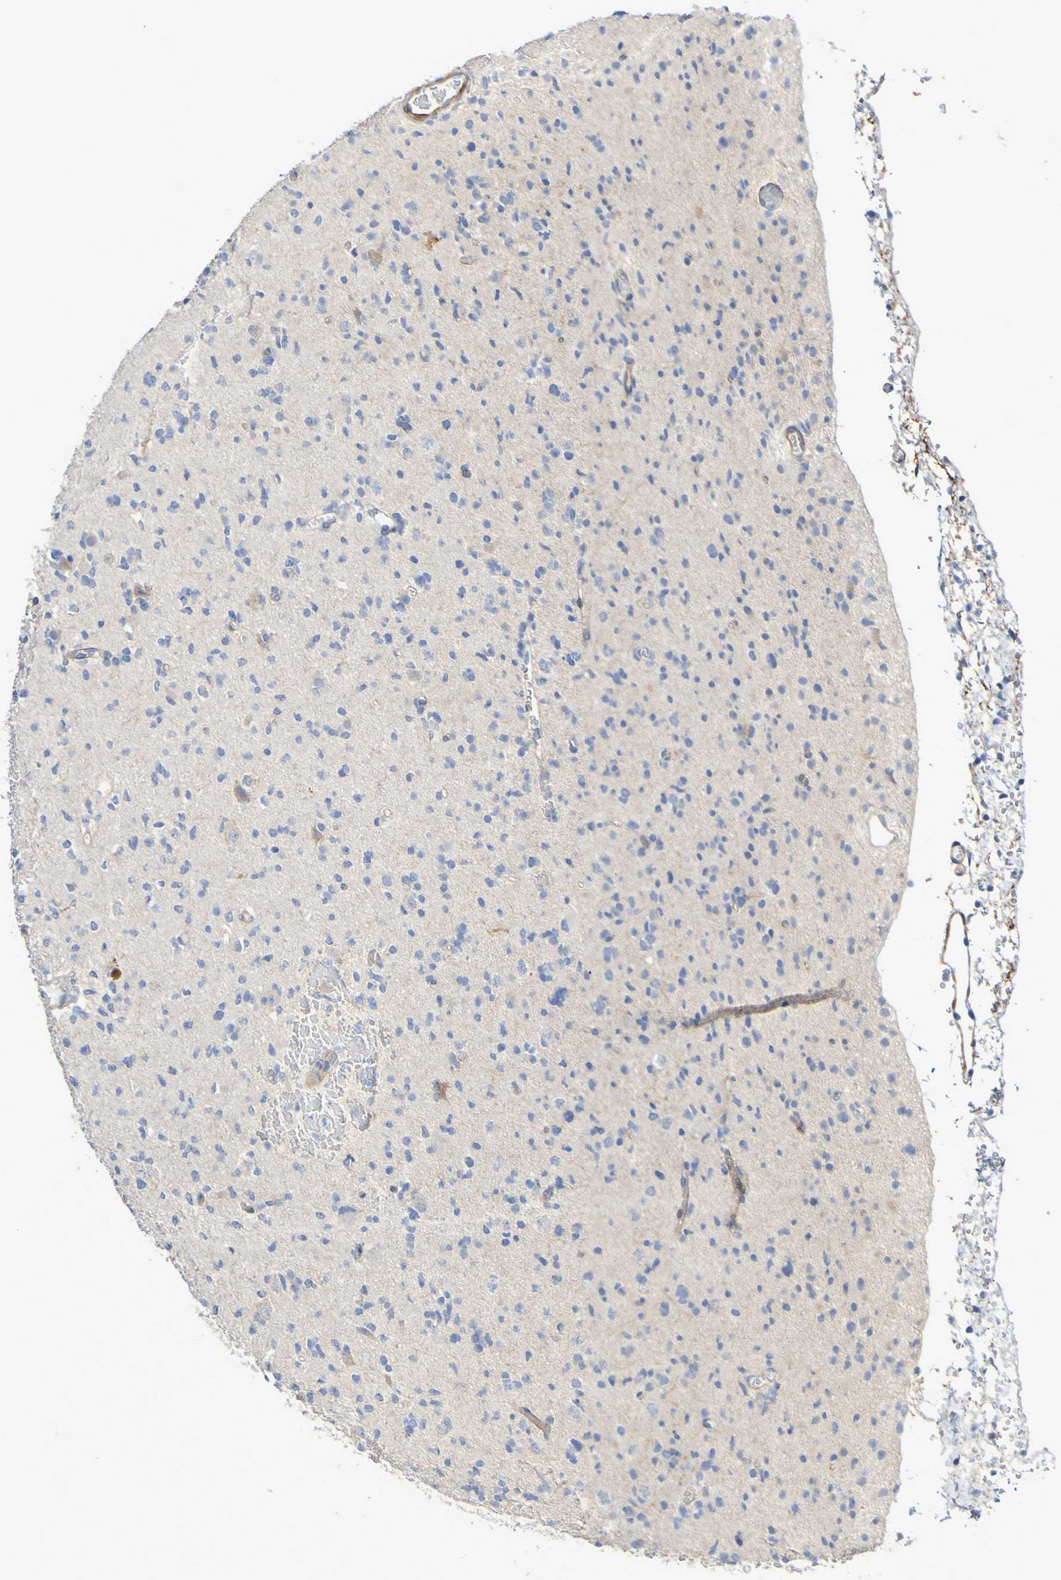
{"staining": {"intensity": "negative", "quantity": "none", "location": "none"}, "tissue": "glioma", "cell_type": "Tumor cells", "image_type": "cancer", "snomed": [{"axis": "morphology", "description": "Glioma, malignant, Low grade"}, {"axis": "topography", "description": "Brain"}], "caption": "Malignant low-grade glioma was stained to show a protein in brown. There is no significant positivity in tumor cells. Nuclei are stained in blue.", "gene": "LPP", "patient": {"sex": "female", "age": 22}}